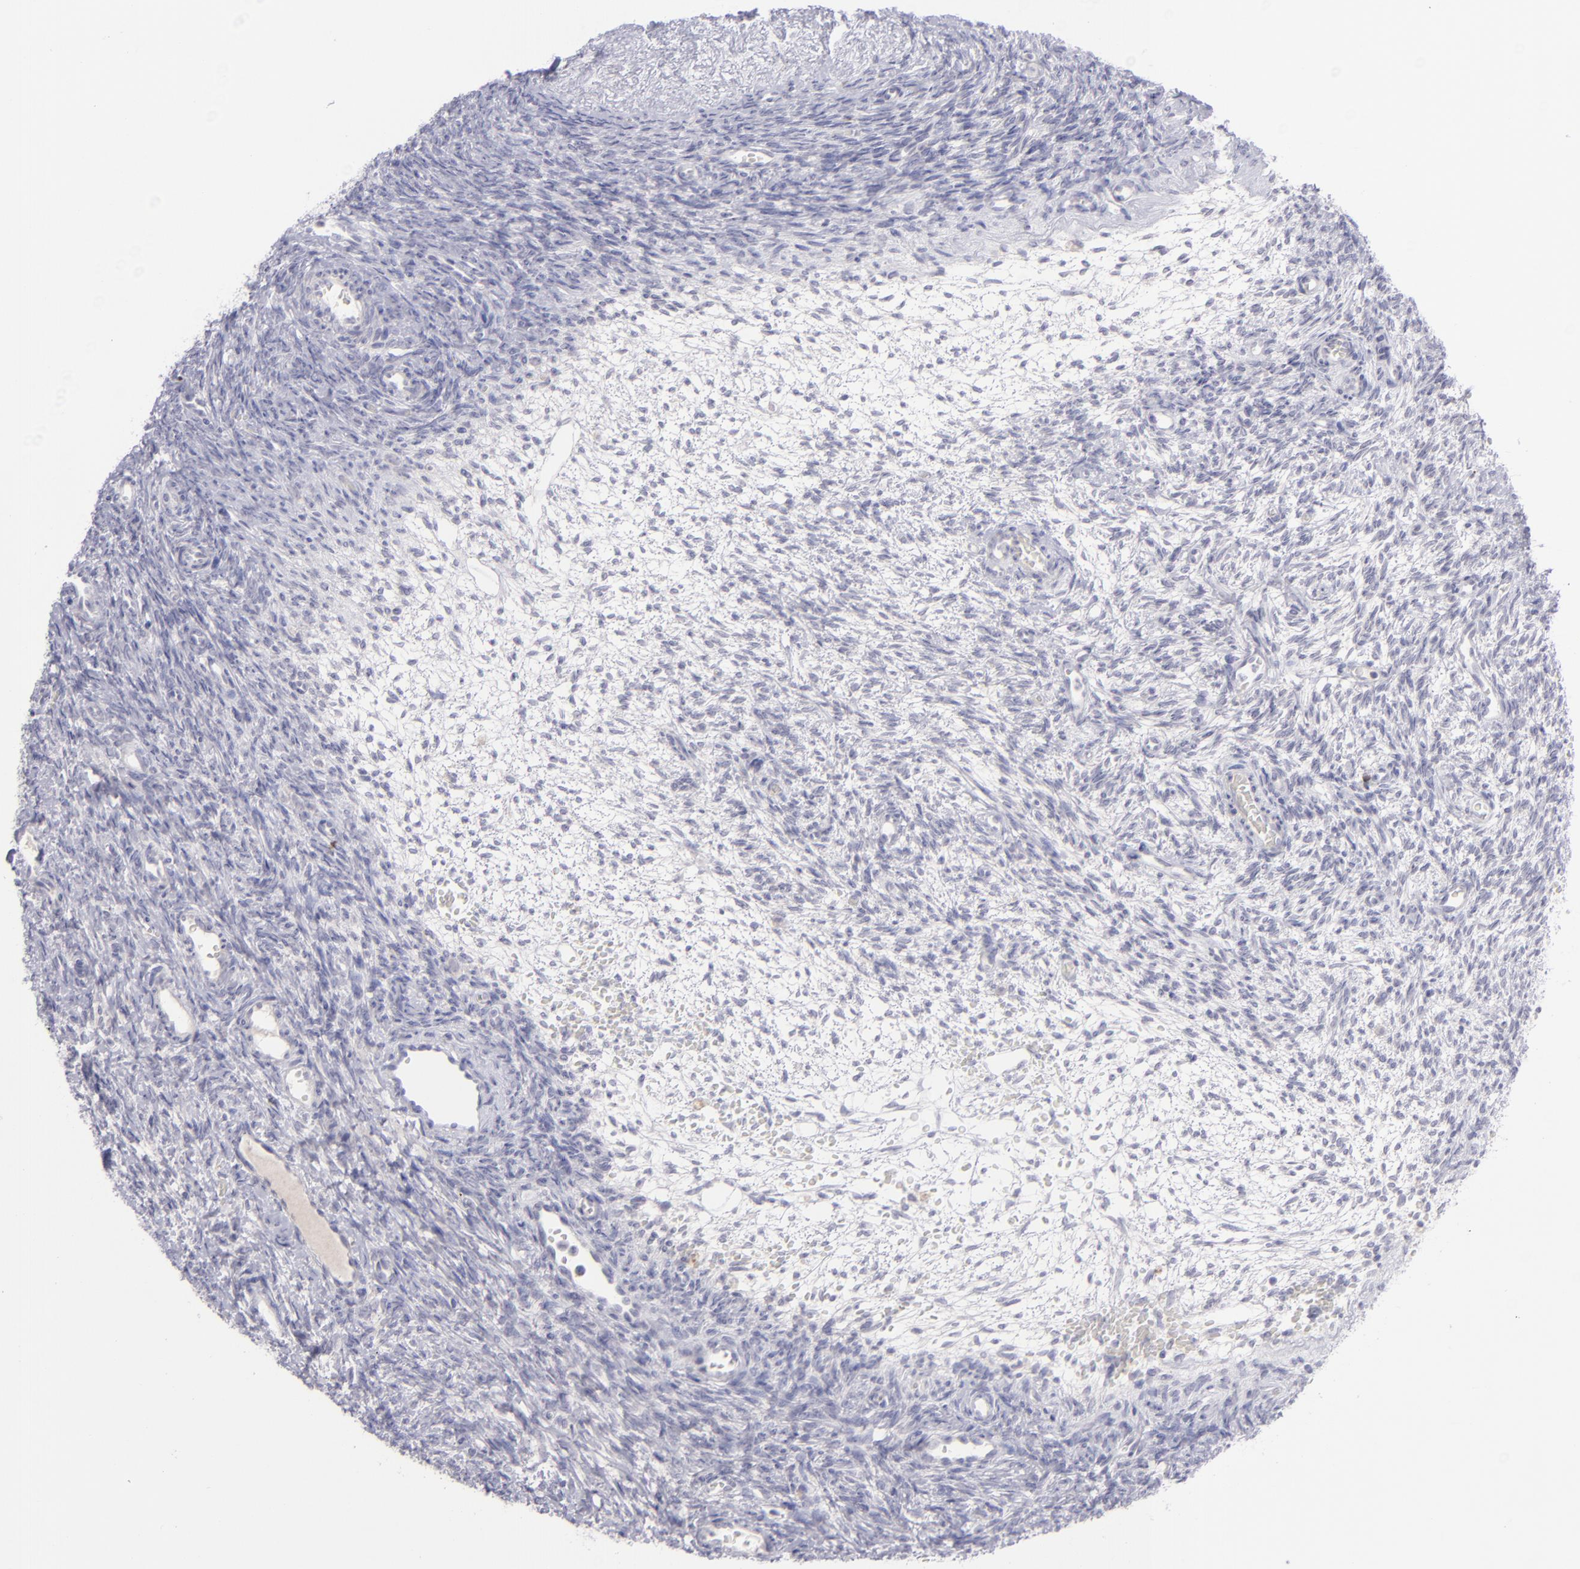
{"staining": {"intensity": "negative", "quantity": "none", "location": "none"}, "tissue": "ovary", "cell_type": "Follicle cells", "image_type": "normal", "snomed": [{"axis": "morphology", "description": "Normal tissue, NOS"}, {"axis": "topography", "description": "Ovary"}], "caption": "Photomicrograph shows no significant protein expression in follicle cells of normal ovary.", "gene": "EVPL", "patient": {"sex": "female", "age": 39}}